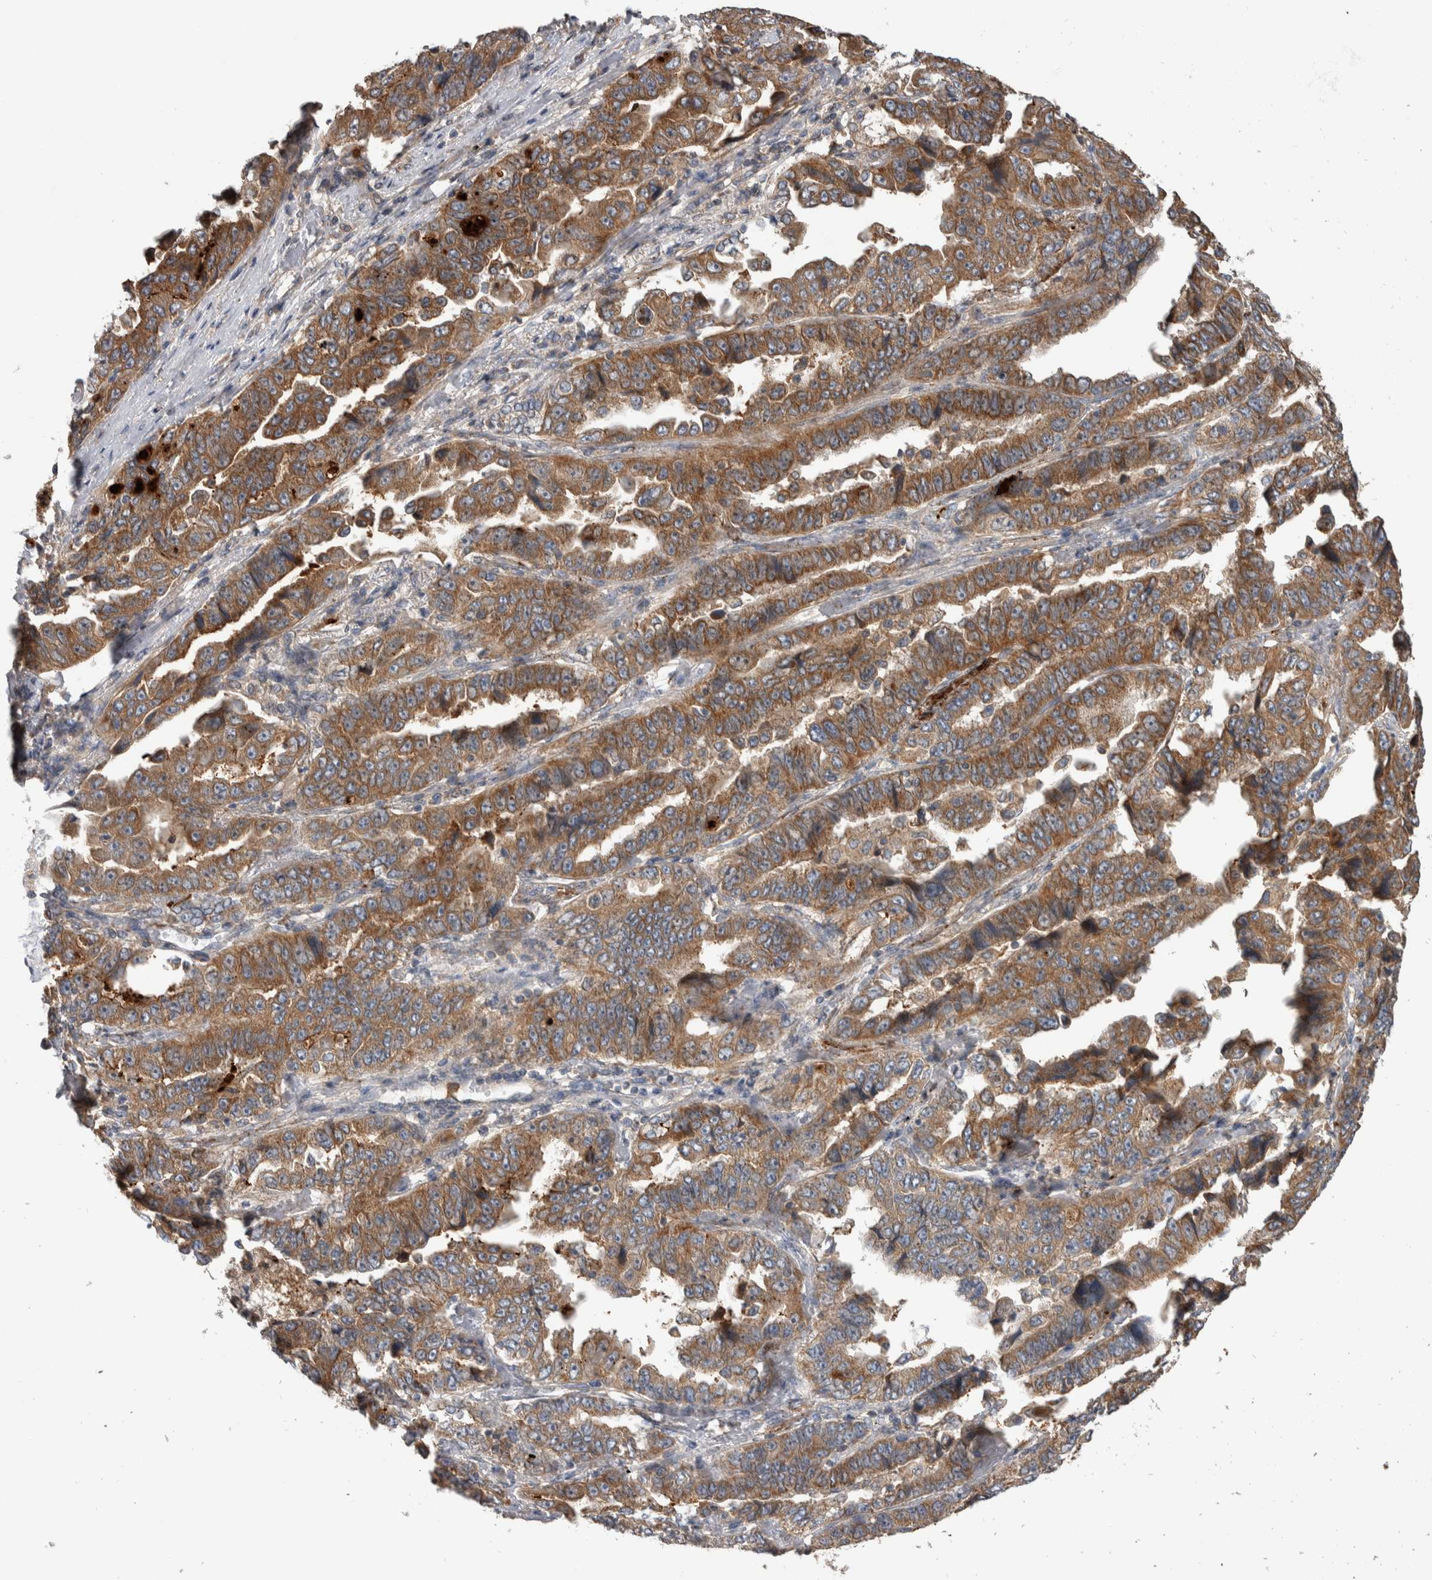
{"staining": {"intensity": "moderate", "quantity": ">75%", "location": "cytoplasmic/membranous"}, "tissue": "lung cancer", "cell_type": "Tumor cells", "image_type": "cancer", "snomed": [{"axis": "morphology", "description": "Adenocarcinoma, NOS"}, {"axis": "topography", "description": "Lung"}], "caption": "A photomicrograph of lung adenocarcinoma stained for a protein shows moderate cytoplasmic/membranous brown staining in tumor cells. (Stains: DAB (3,3'-diaminobenzidine) in brown, nuclei in blue, Microscopy: brightfield microscopy at high magnification).", "gene": "SDCBP", "patient": {"sex": "female", "age": 51}}